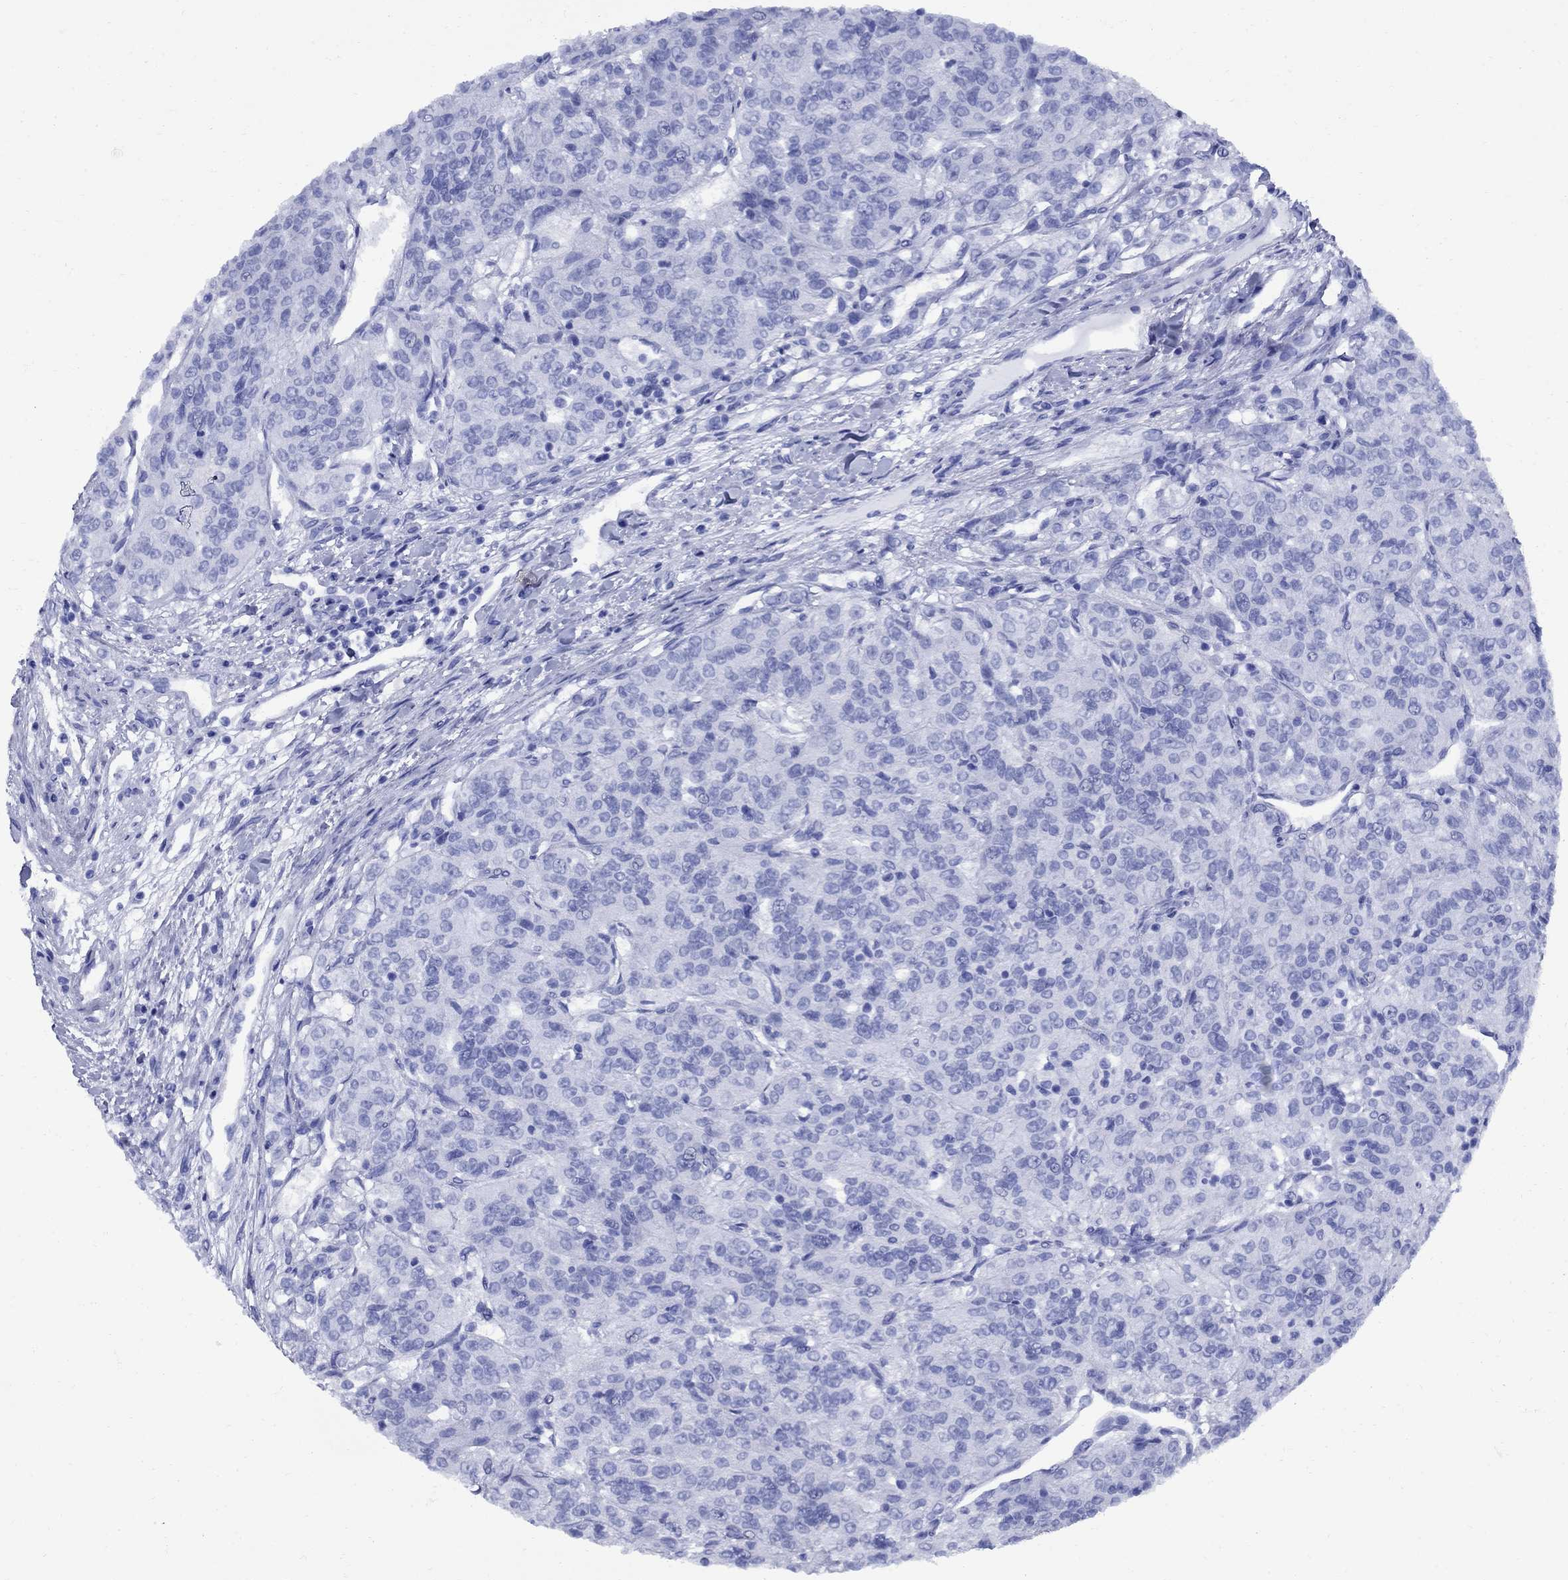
{"staining": {"intensity": "negative", "quantity": "none", "location": "none"}, "tissue": "renal cancer", "cell_type": "Tumor cells", "image_type": "cancer", "snomed": [{"axis": "morphology", "description": "Adenocarcinoma, NOS"}, {"axis": "topography", "description": "Kidney"}], "caption": "A histopathology image of renal adenocarcinoma stained for a protein displays no brown staining in tumor cells.", "gene": "SMCP", "patient": {"sex": "female", "age": 63}}